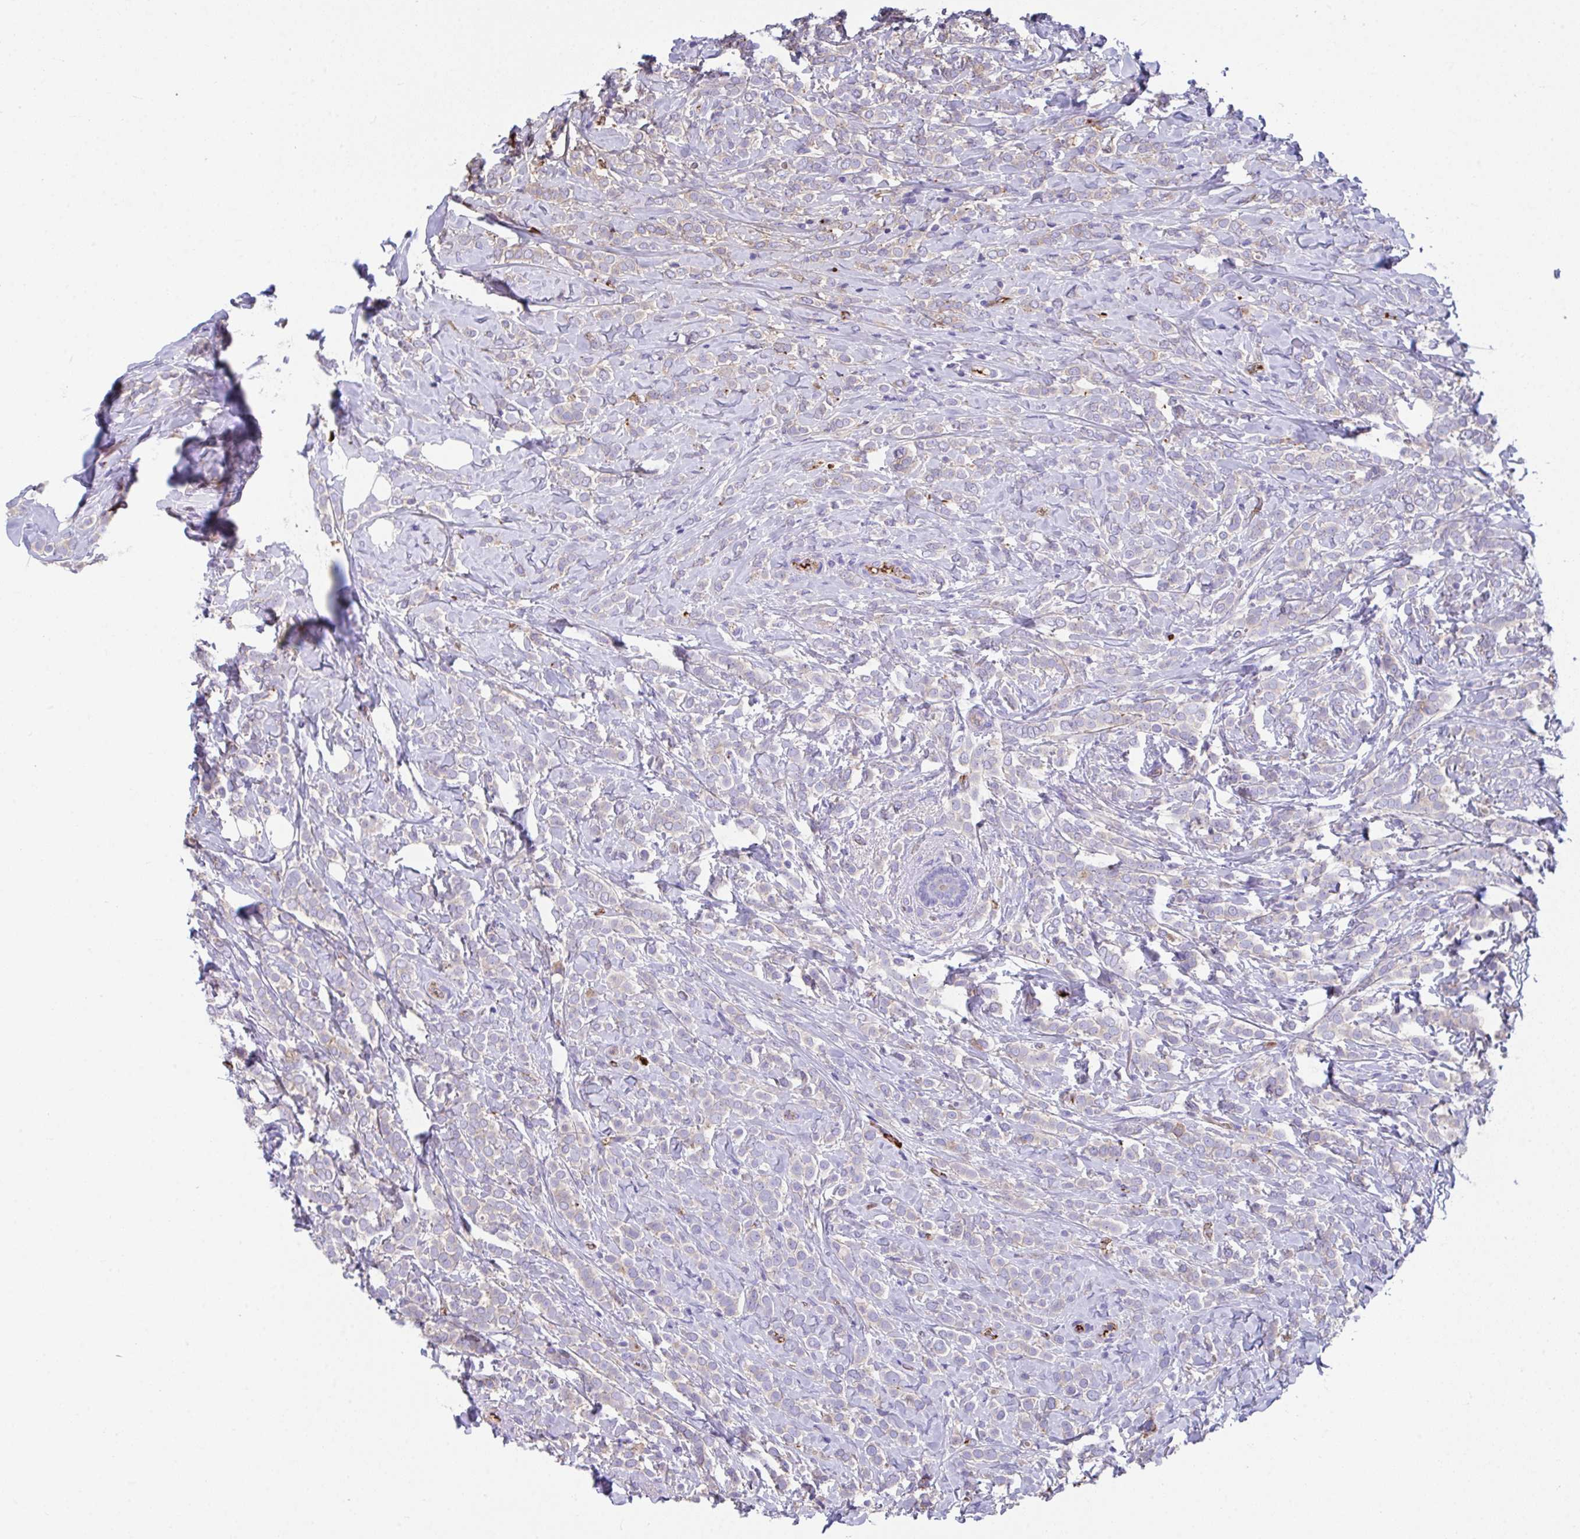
{"staining": {"intensity": "weak", "quantity": "<25%", "location": "cytoplasmic/membranous"}, "tissue": "breast cancer", "cell_type": "Tumor cells", "image_type": "cancer", "snomed": [{"axis": "morphology", "description": "Lobular carcinoma"}, {"axis": "topography", "description": "Breast"}], "caption": "IHC of human breast cancer (lobular carcinoma) shows no positivity in tumor cells. (Brightfield microscopy of DAB (3,3'-diaminobenzidine) immunohistochemistry at high magnification).", "gene": "ZNF813", "patient": {"sex": "female", "age": 49}}